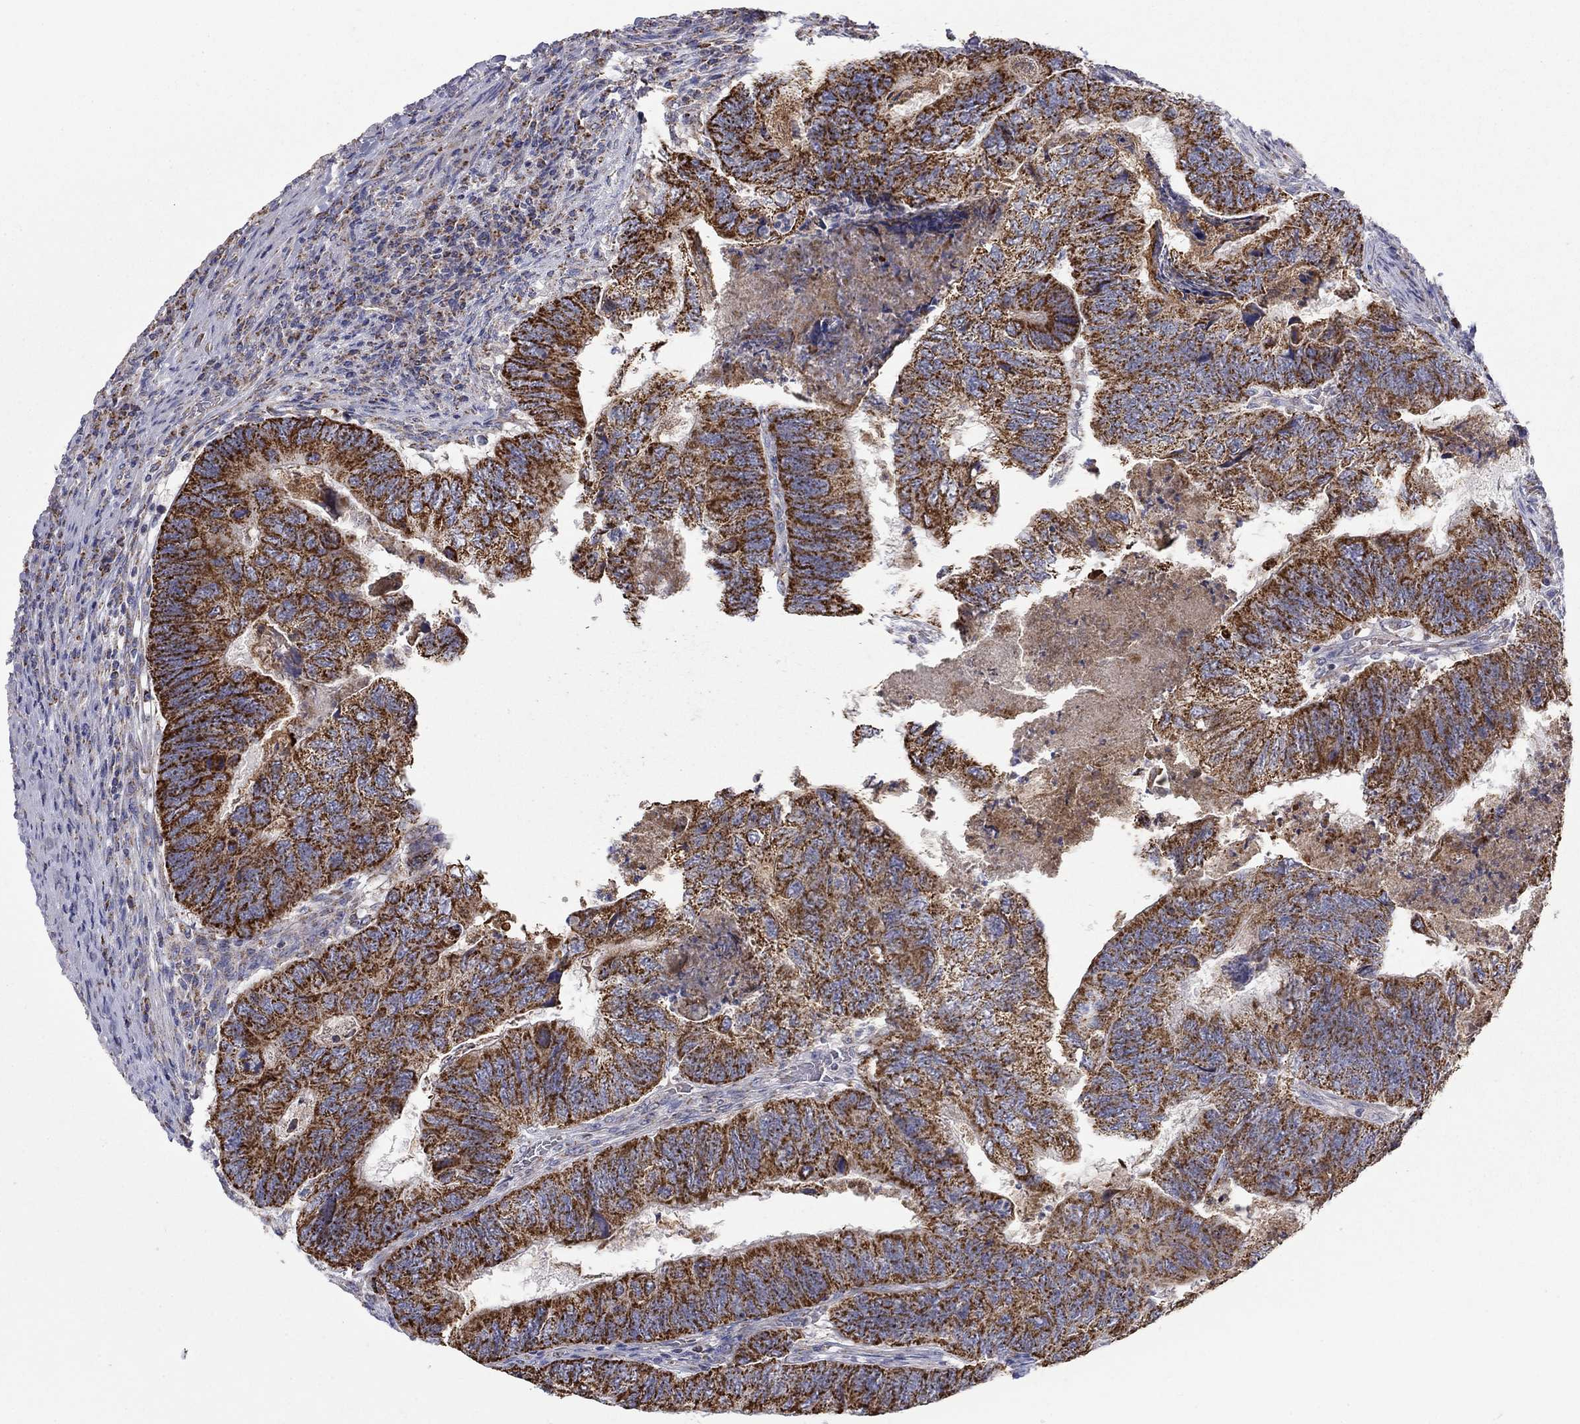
{"staining": {"intensity": "strong", "quantity": ">75%", "location": "cytoplasmic/membranous"}, "tissue": "colorectal cancer", "cell_type": "Tumor cells", "image_type": "cancer", "snomed": [{"axis": "morphology", "description": "Adenocarcinoma, NOS"}, {"axis": "topography", "description": "Colon"}], "caption": "Strong cytoplasmic/membranous staining is seen in approximately >75% of tumor cells in colorectal cancer.", "gene": "HPS5", "patient": {"sex": "female", "age": 67}}